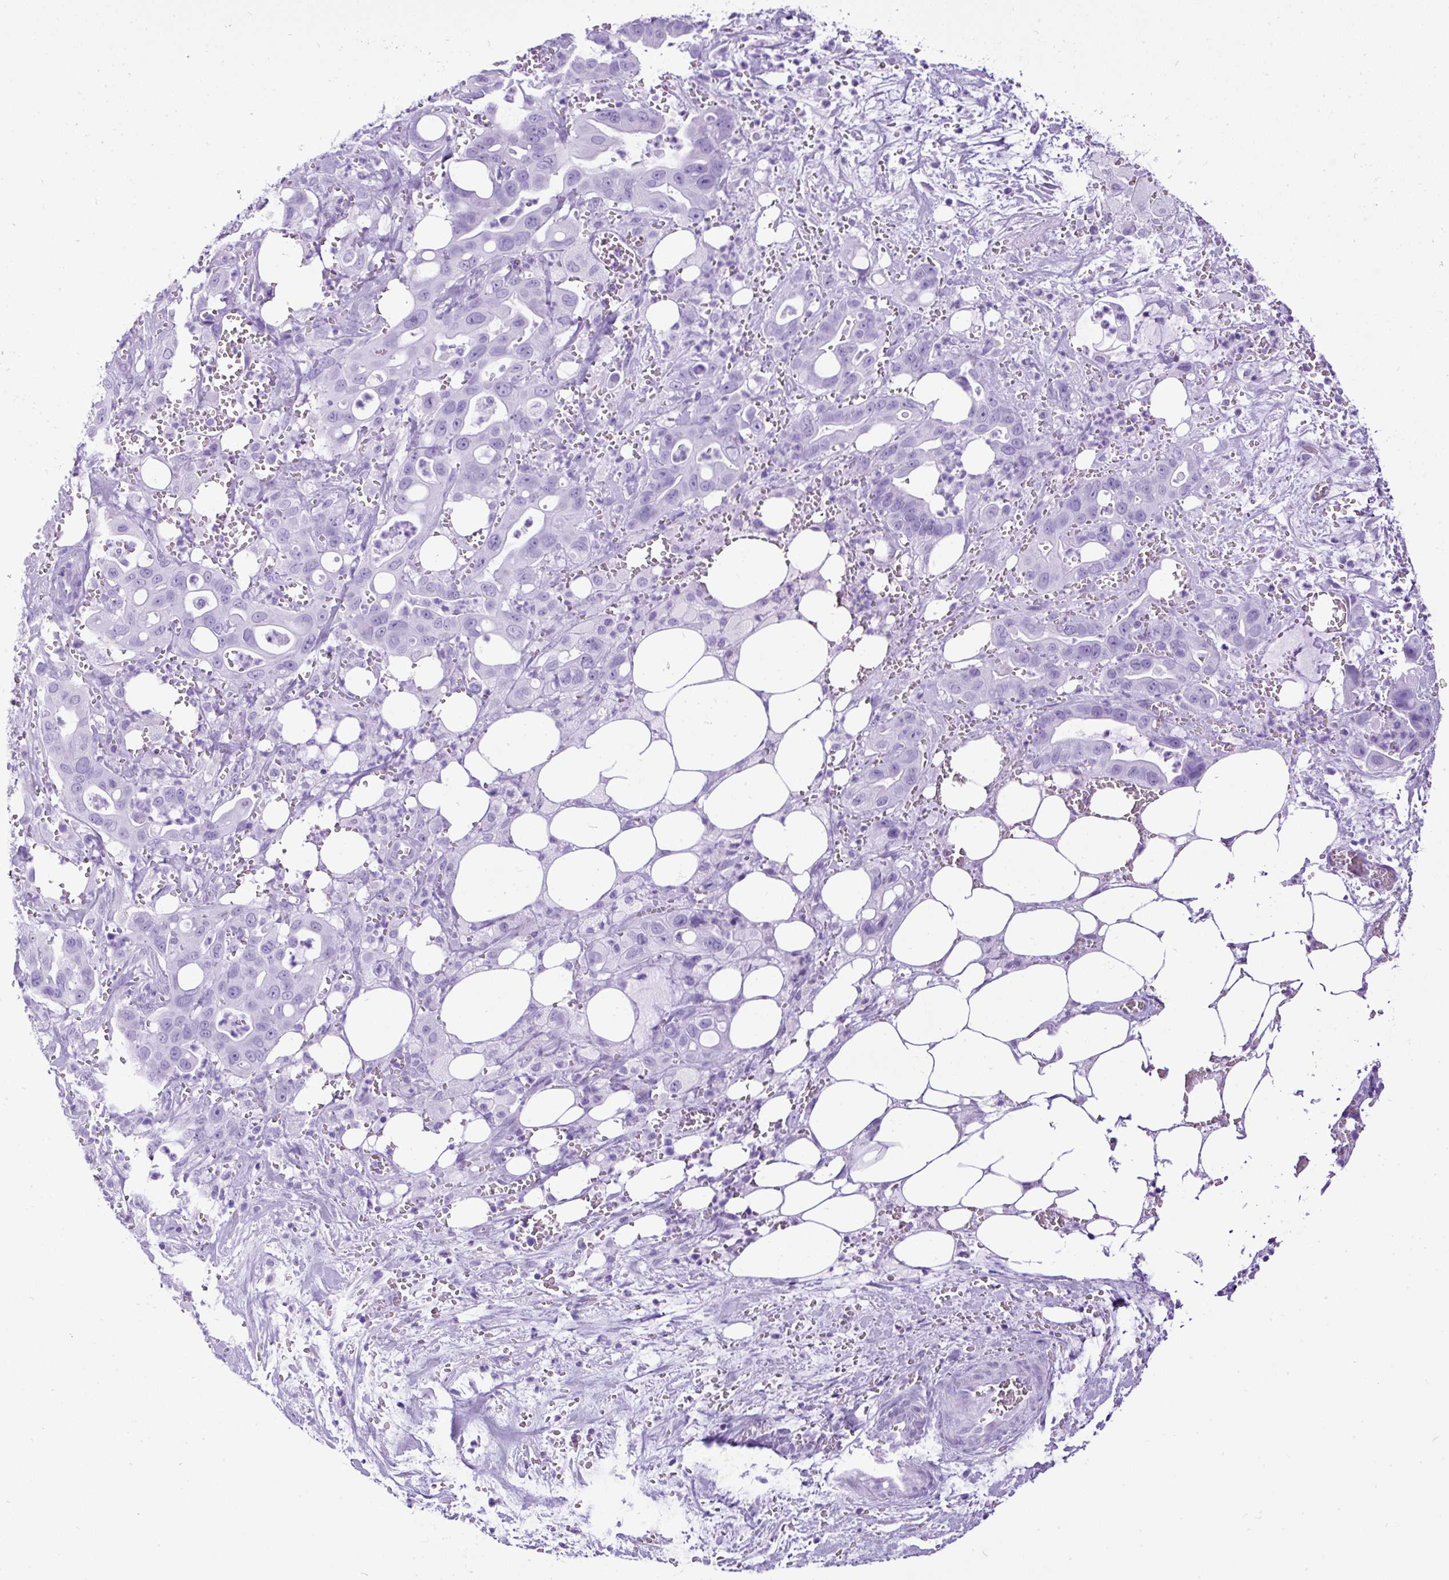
{"staining": {"intensity": "negative", "quantity": "none", "location": "none"}, "tissue": "pancreatic cancer", "cell_type": "Tumor cells", "image_type": "cancer", "snomed": [{"axis": "morphology", "description": "Adenocarcinoma, NOS"}, {"axis": "topography", "description": "Pancreas"}], "caption": "Pancreatic cancer was stained to show a protein in brown. There is no significant expression in tumor cells.", "gene": "CEL", "patient": {"sex": "male", "age": 61}}